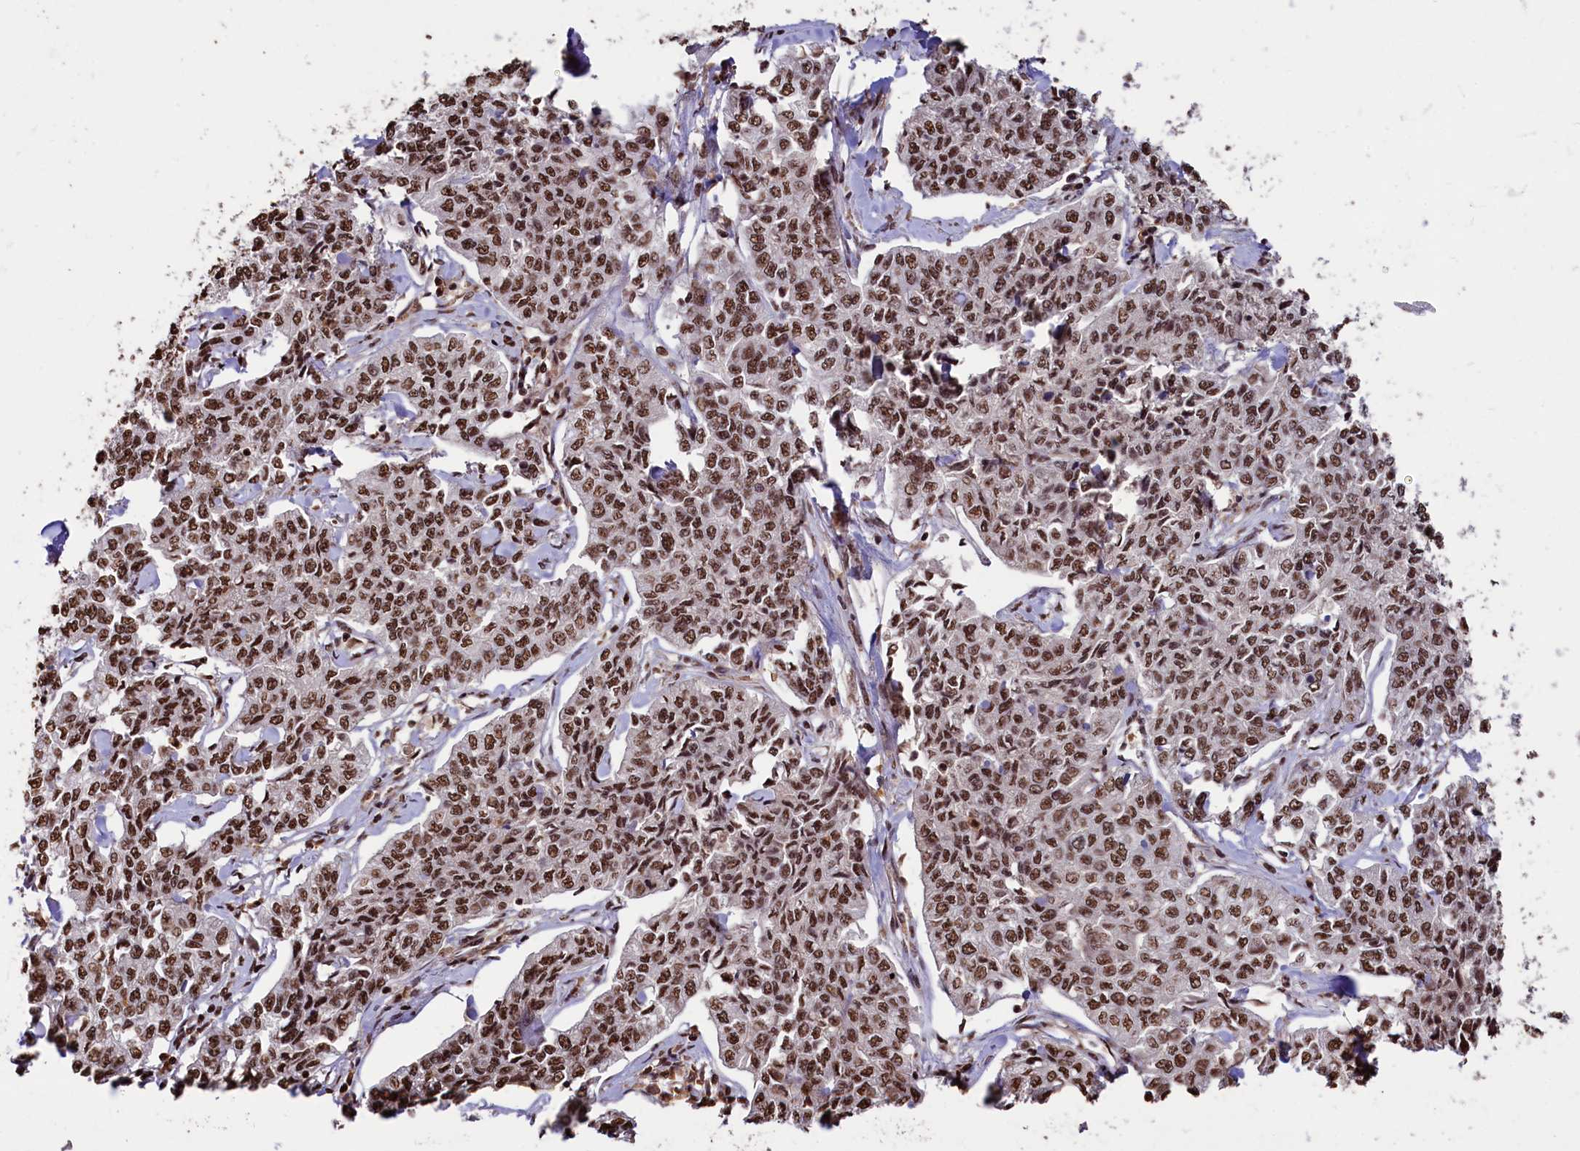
{"staining": {"intensity": "strong", "quantity": ">75%", "location": "nuclear"}, "tissue": "cervical cancer", "cell_type": "Tumor cells", "image_type": "cancer", "snomed": [{"axis": "morphology", "description": "Squamous cell carcinoma, NOS"}, {"axis": "topography", "description": "Cervix"}], "caption": "A histopathology image showing strong nuclear positivity in about >75% of tumor cells in cervical squamous cell carcinoma, as visualized by brown immunohistochemical staining.", "gene": "SNRPD2", "patient": {"sex": "female", "age": 35}}